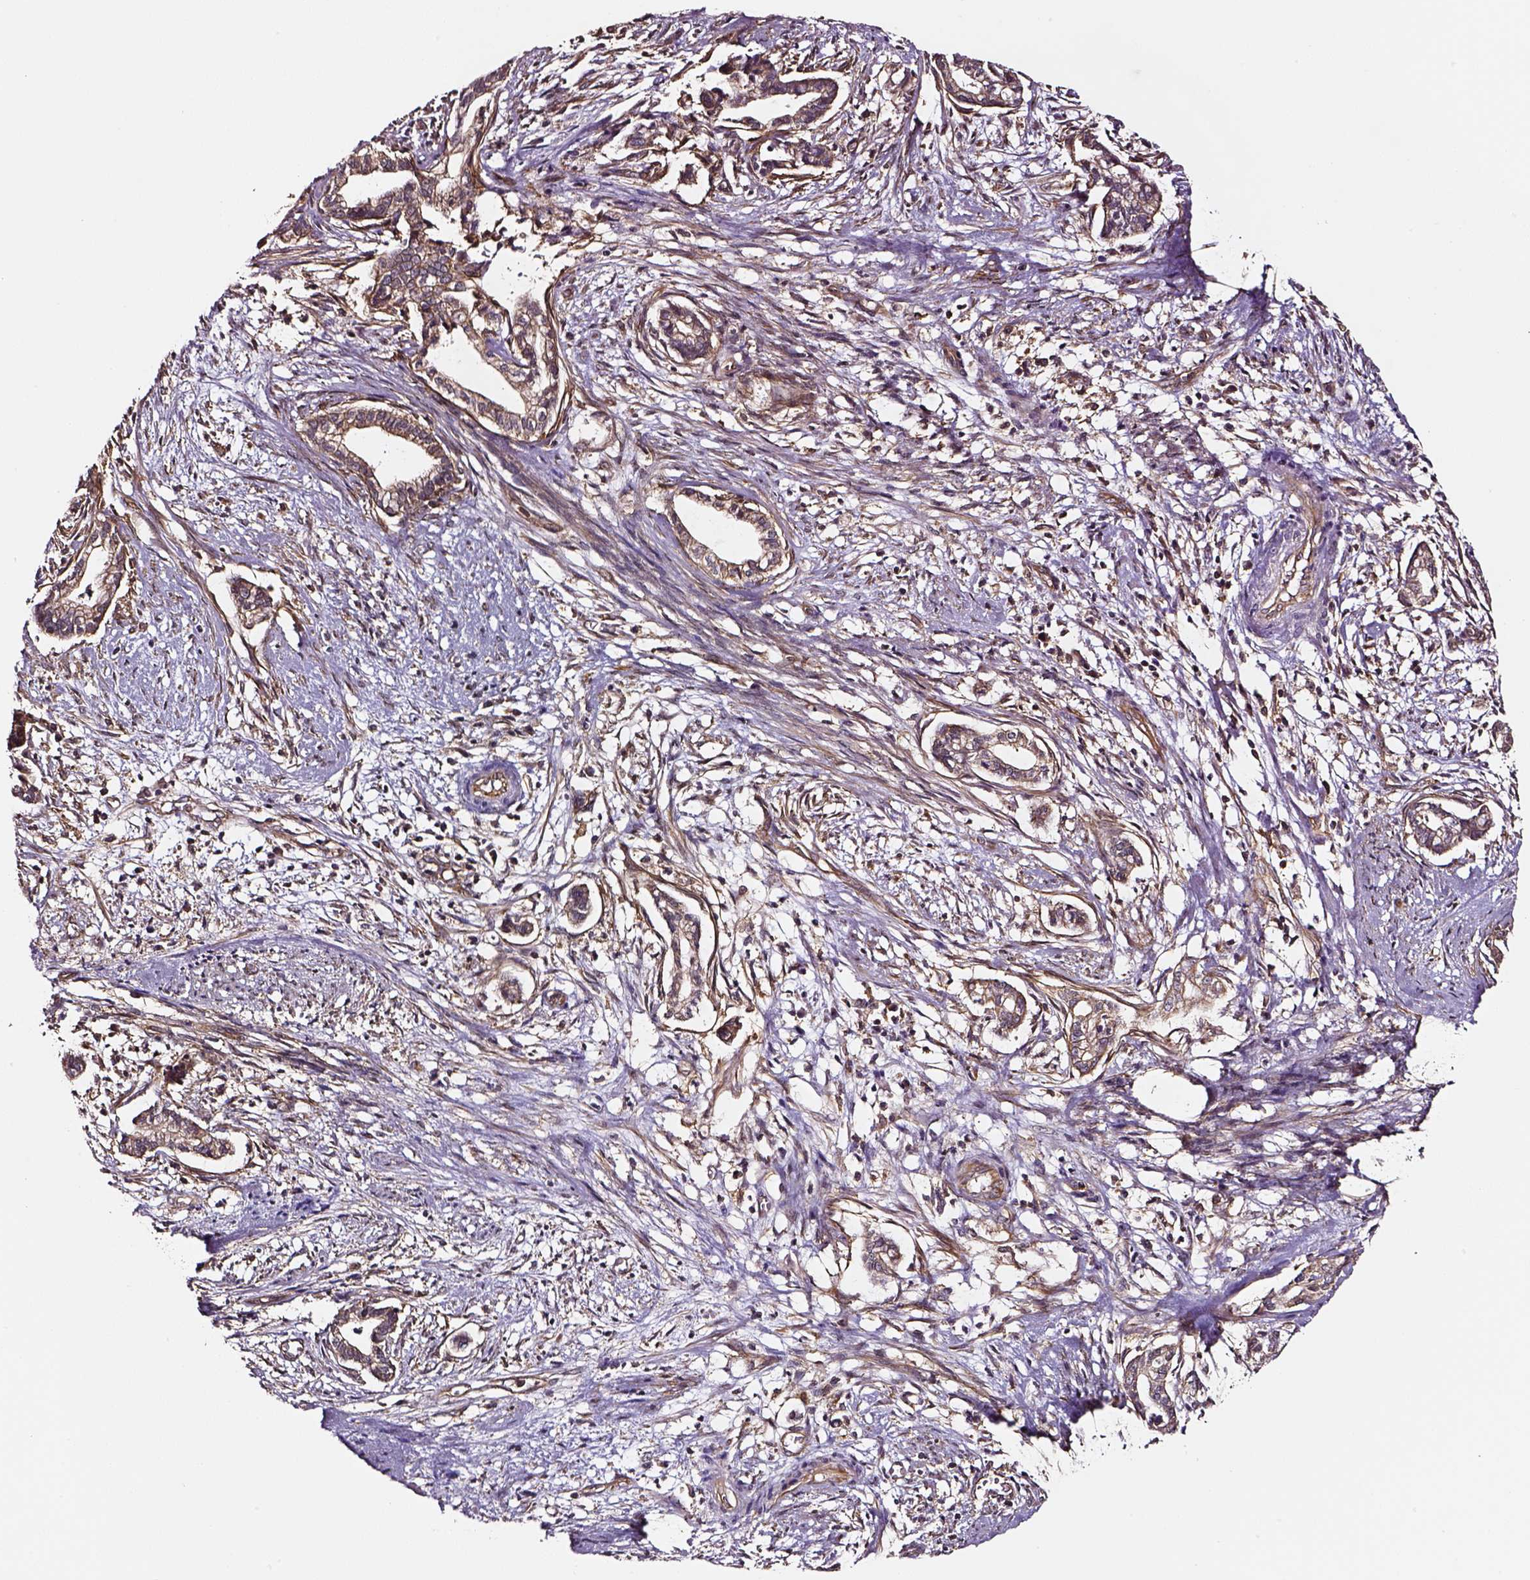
{"staining": {"intensity": "moderate", "quantity": ">75%", "location": "cytoplasmic/membranous"}, "tissue": "cervical cancer", "cell_type": "Tumor cells", "image_type": "cancer", "snomed": [{"axis": "morphology", "description": "Adenocarcinoma, NOS"}, {"axis": "topography", "description": "Cervix"}], "caption": "The micrograph demonstrates immunohistochemical staining of cervical cancer. There is moderate cytoplasmic/membranous positivity is appreciated in approximately >75% of tumor cells.", "gene": "RASSF5", "patient": {"sex": "female", "age": 62}}